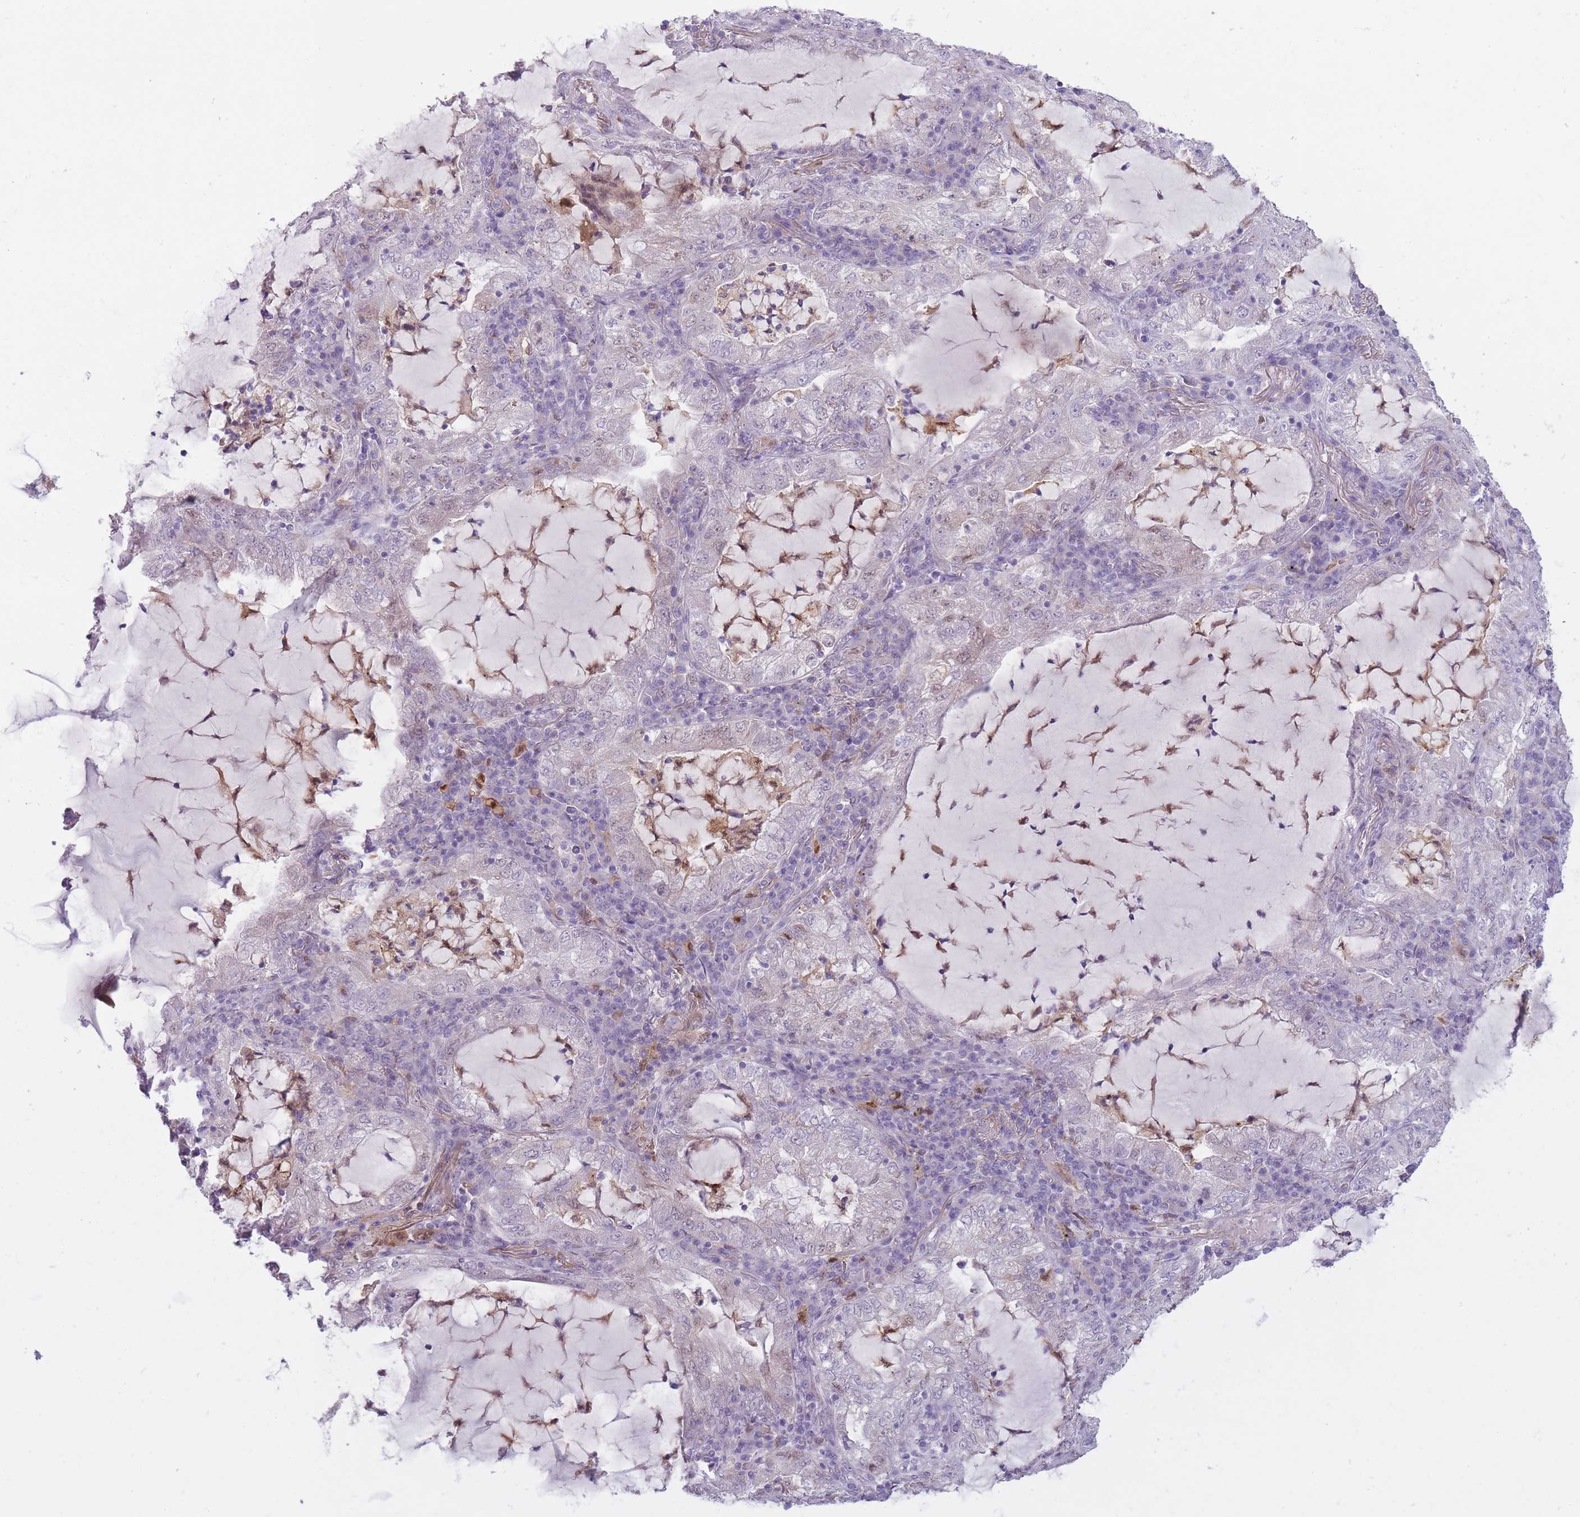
{"staining": {"intensity": "negative", "quantity": "none", "location": "none"}, "tissue": "lung cancer", "cell_type": "Tumor cells", "image_type": "cancer", "snomed": [{"axis": "morphology", "description": "Adenocarcinoma, NOS"}, {"axis": "topography", "description": "Lung"}], "caption": "Lung cancer (adenocarcinoma) was stained to show a protein in brown. There is no significant positivity in tumor cells.", "gene": "LGALS9", "patient": {"sex": "female", "age": 73}}